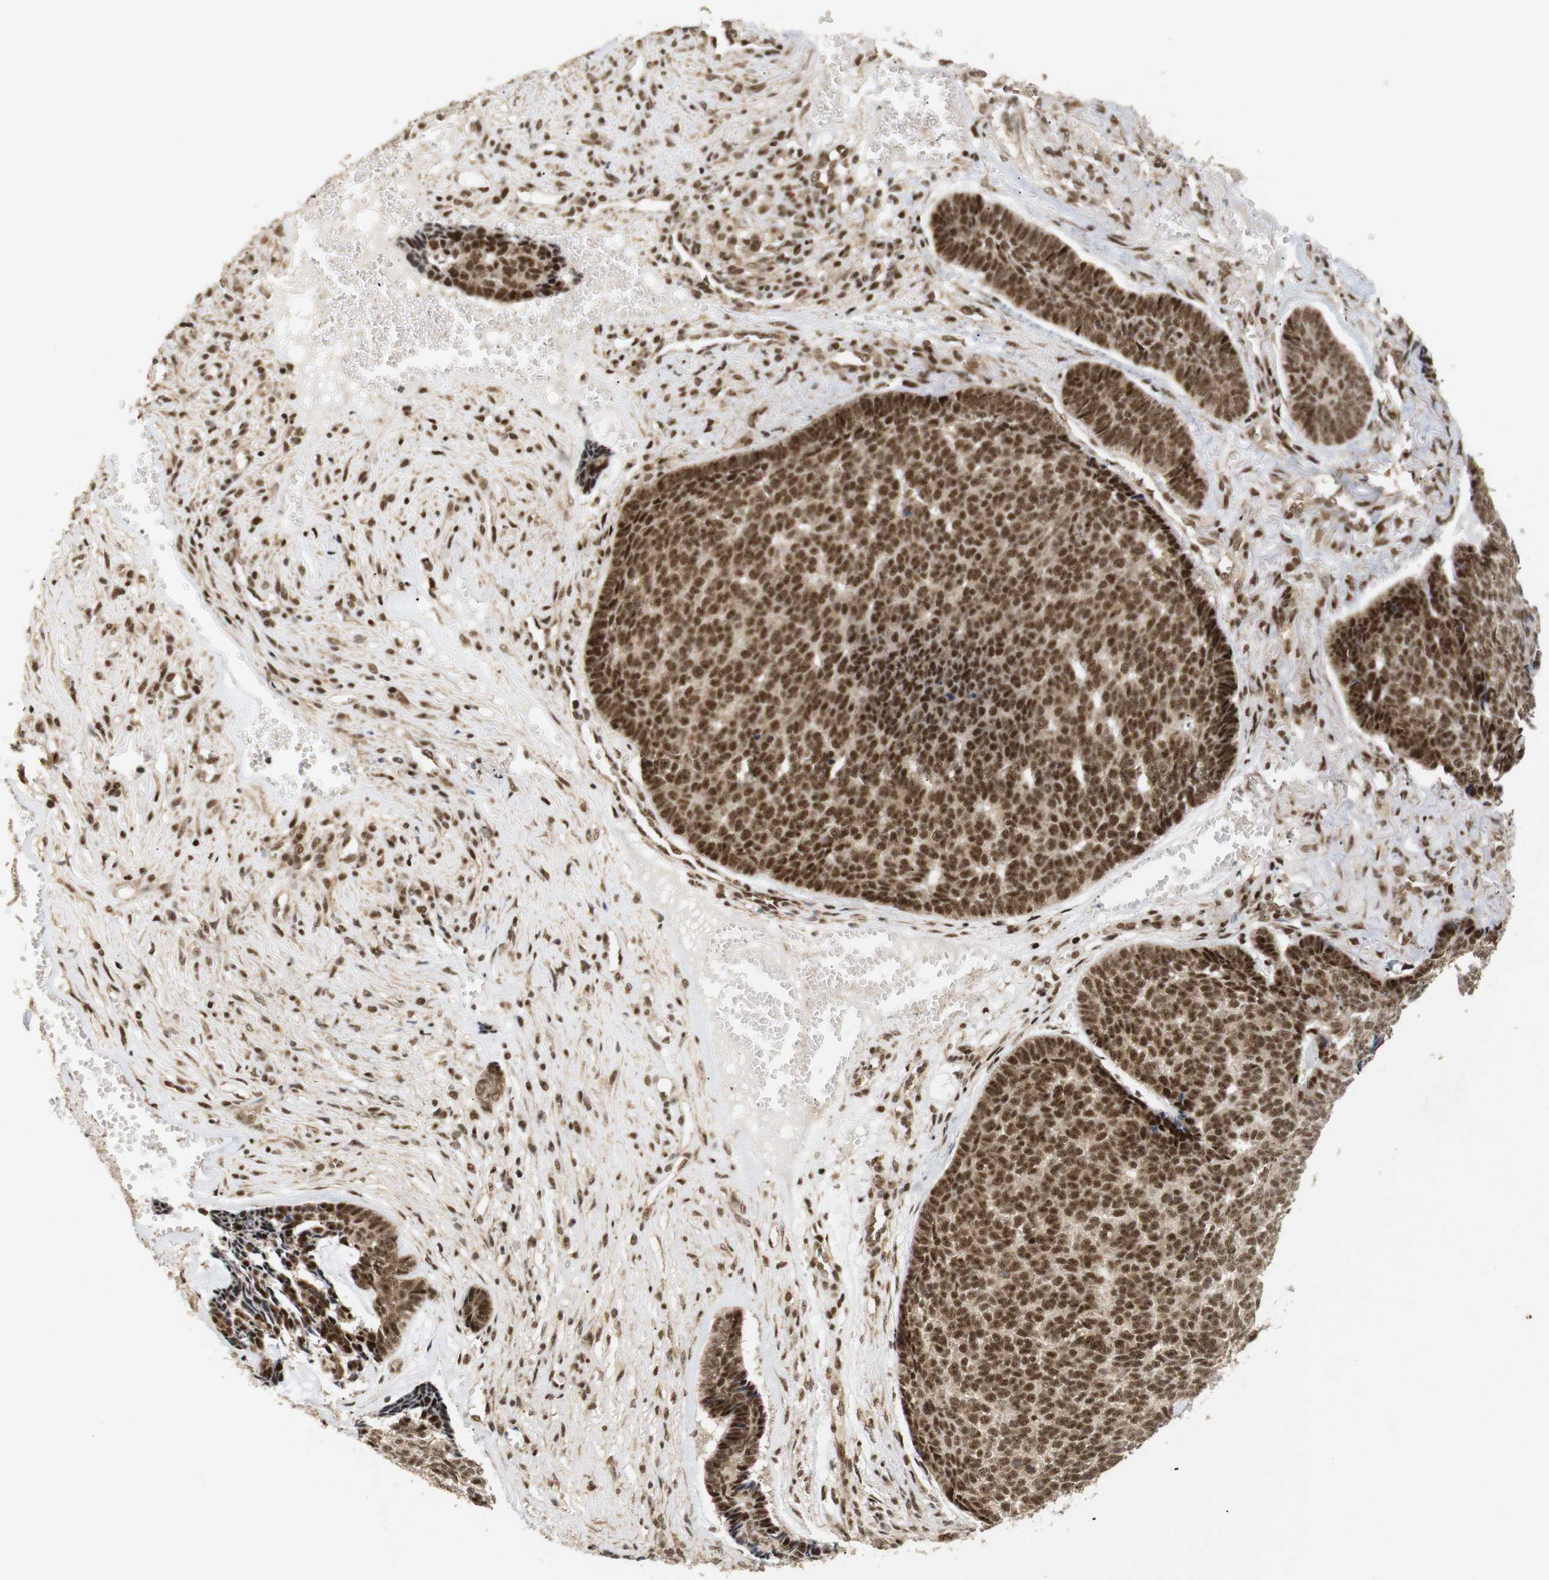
{"staining": {"intensity": "moderate", "quantity": ">75%", "location": "cytoplasmic/membranous,nuclear"}, "tissue": "skin cancer", "cell_type": "Tumor cells", "image_type": "cancer", "snomed": [{"axis": "morphology", "description": "Basal cell carcinoma"}, {"axis": "topography", "description": "Skin"}], "caption": "A medium amount of moderate cytoplasmic/membranous and nuclear staining is seen in about >75% of tumor cells in skin cancer tissue.", "gene": "PYM1", "patient": {"sex": "male", "age": 84}}